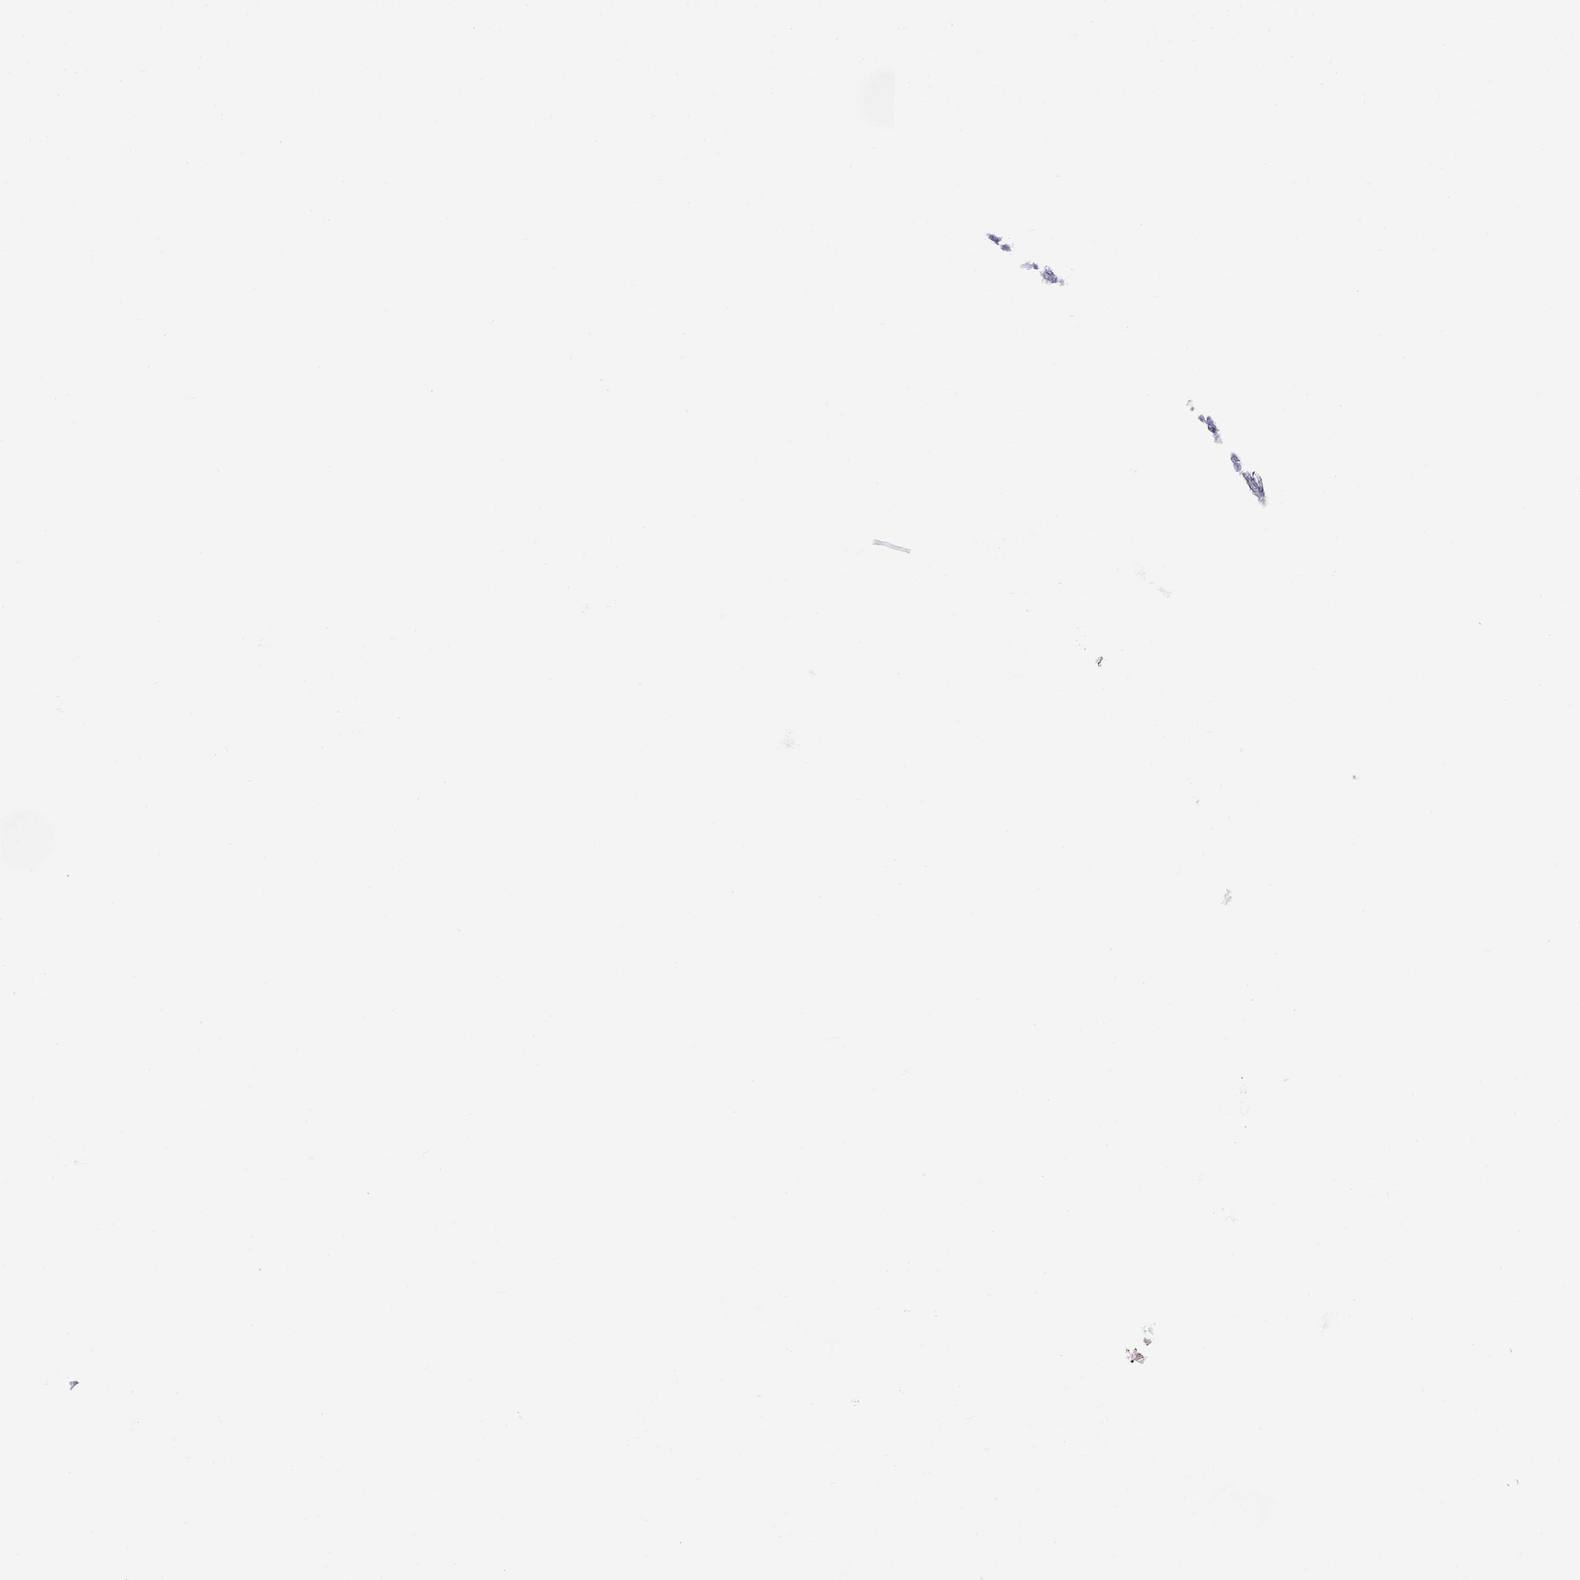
{"staining": {"intensity": "negative", "quantity": "none", "location": "none"}, "tissue": "urinary bladder", "cell_type": "Urothelial cells", "image_type": "normal", "snomed": [{"axis": "morphology", "description": "Normal tissue, NOS"}, {"axis": "topography", "description": "Urinary bladder"}], "caption": "Immunohistochemistry (IHC) histopathology image of benign urinary bladder: urinary bladder stained with DAB shows no significant protein expression in urothelial cells.", "gene": "HLA", "patient": {"sex": "male", "age": 66}}